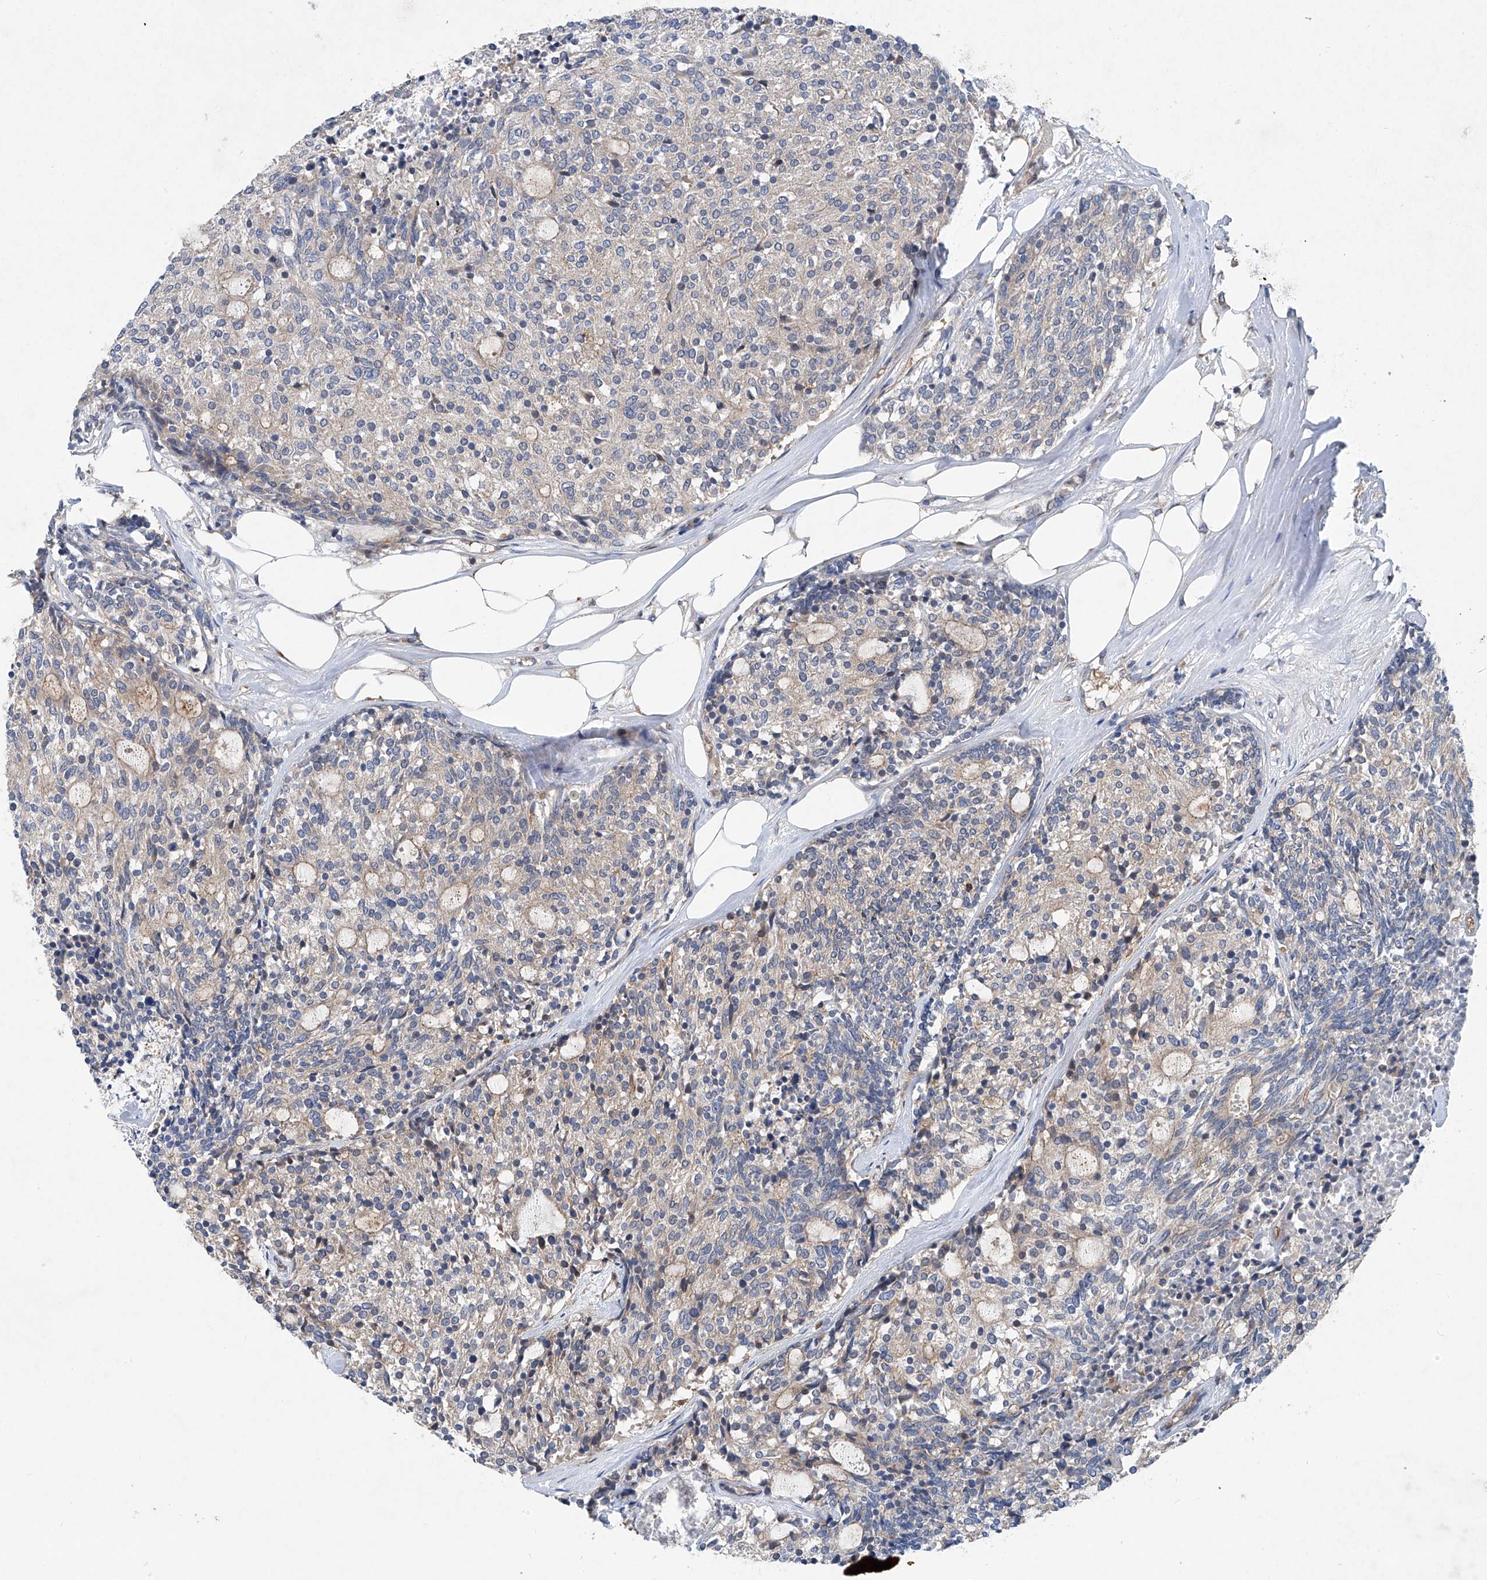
{"staining": {"intensity": "weak", "quantity": "<25%", "location": "cytoplasmic/membranous"}, "tissue": "carcinoid", "cell_type": "Tumor cells", "image_type": "cancer", "snomed": [{"axis": "morphology", "description": "Carcinoid, malignant, NOS"}, {"axis": "topography", "description": "Pancreas"}], "caption": "A high-resolution micrograph shows immunohistochemistry staining of carcinoid (malignant), which shows no significant expression in tumor cells.", "gene": "TRIM38", "patient": {"sex": "female", "age": 54}}